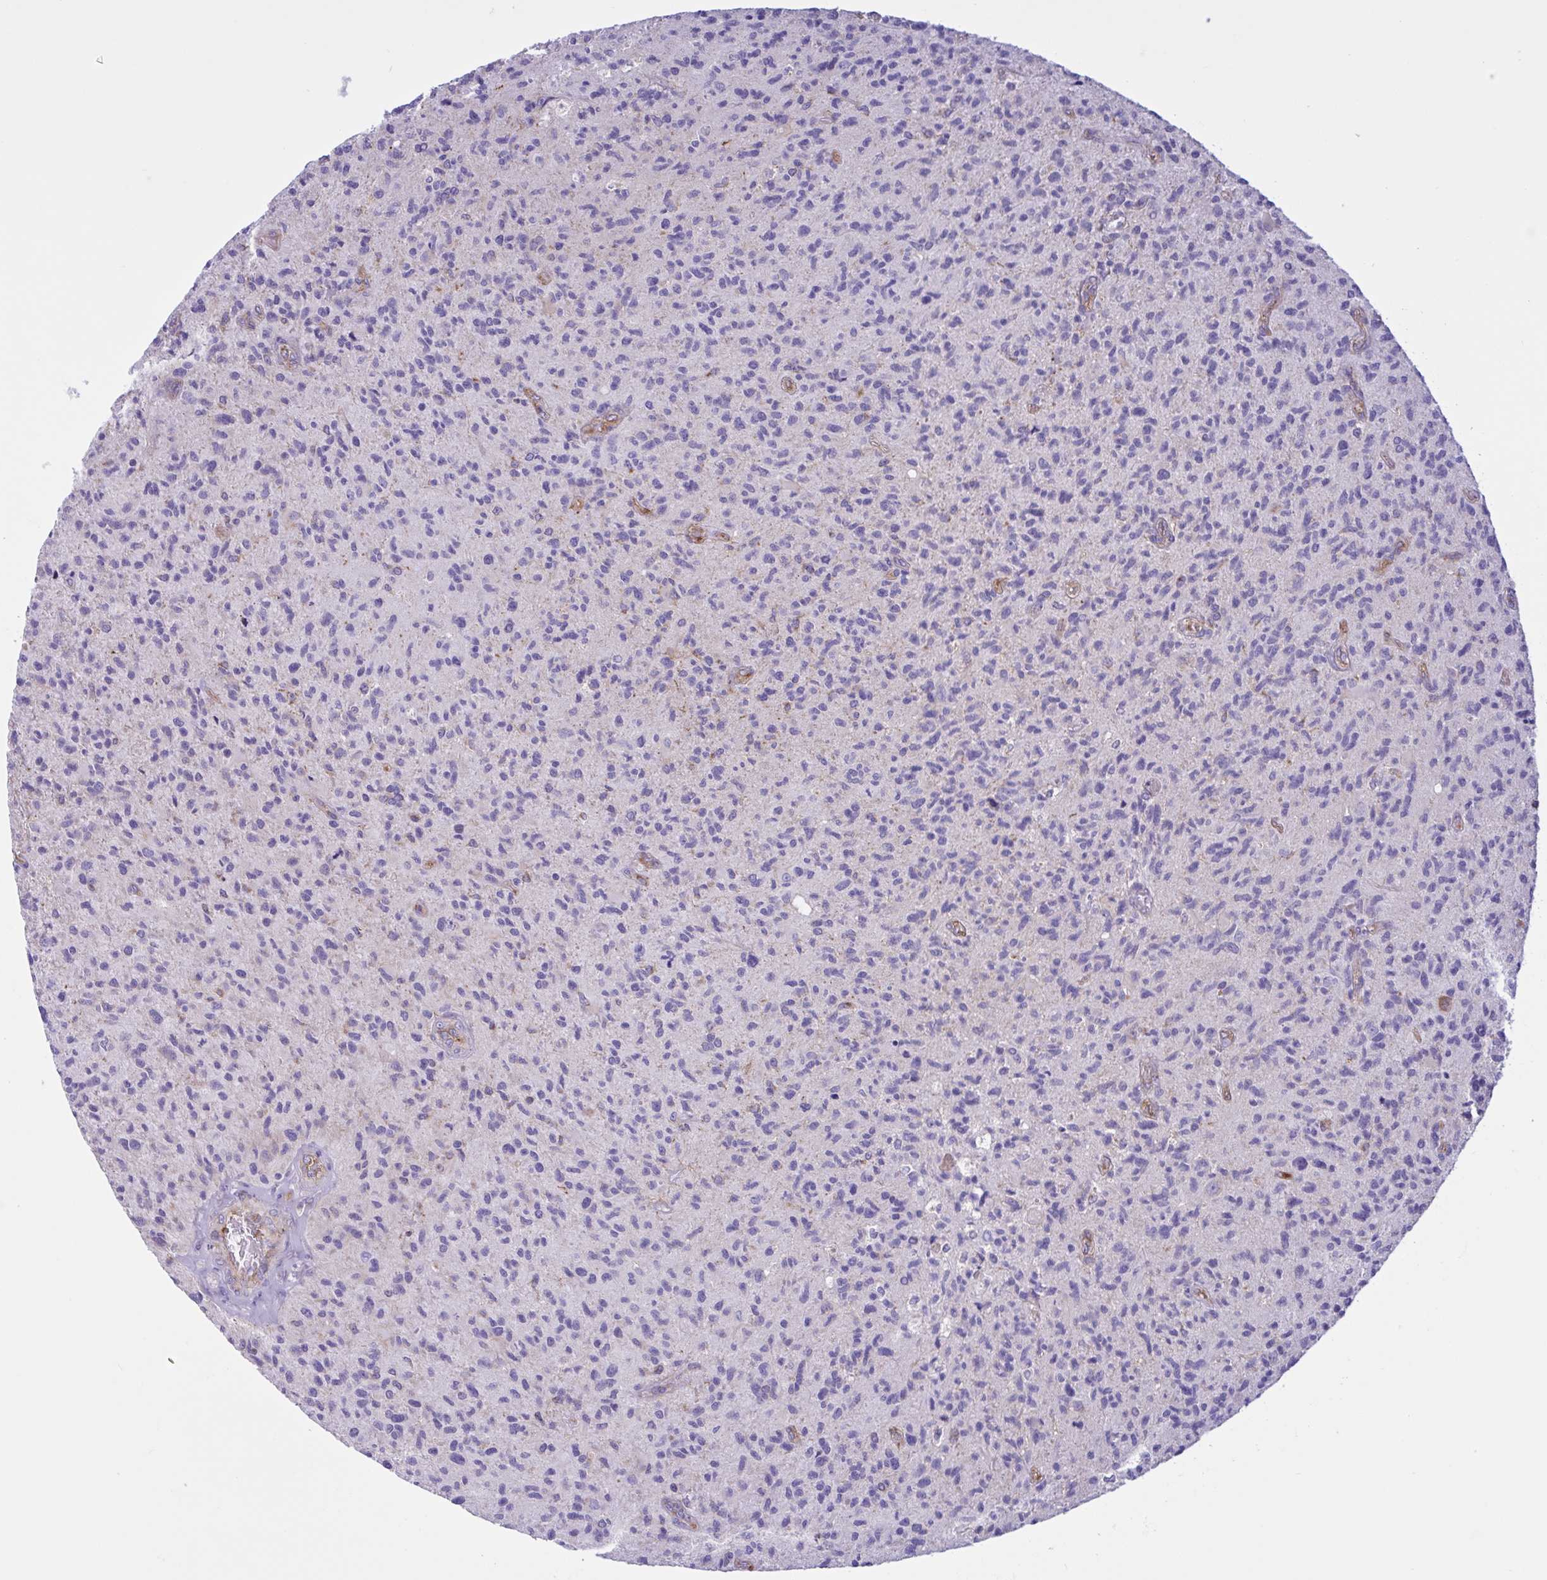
{"staining": {"intensity": "weak", "quantity": "<25%", "location": "cytoplasmic/membranous"}, "tissue": "glioma", "cell_type": "Tumor cells", "image_type": "cancer", "snomed": [{"axis": "morphology", "description": "Glioma, malignant, High grade"}, {"axis": "topography", "description": "Brain"}], "caption": "High power microscopy histopathology image of an IHC histopathology image of malignant glioma (high-grade), revealing no significant expression in tumor cells.", "gene": "OR51M1", "patient": {"sex": "female", "age": 70}}